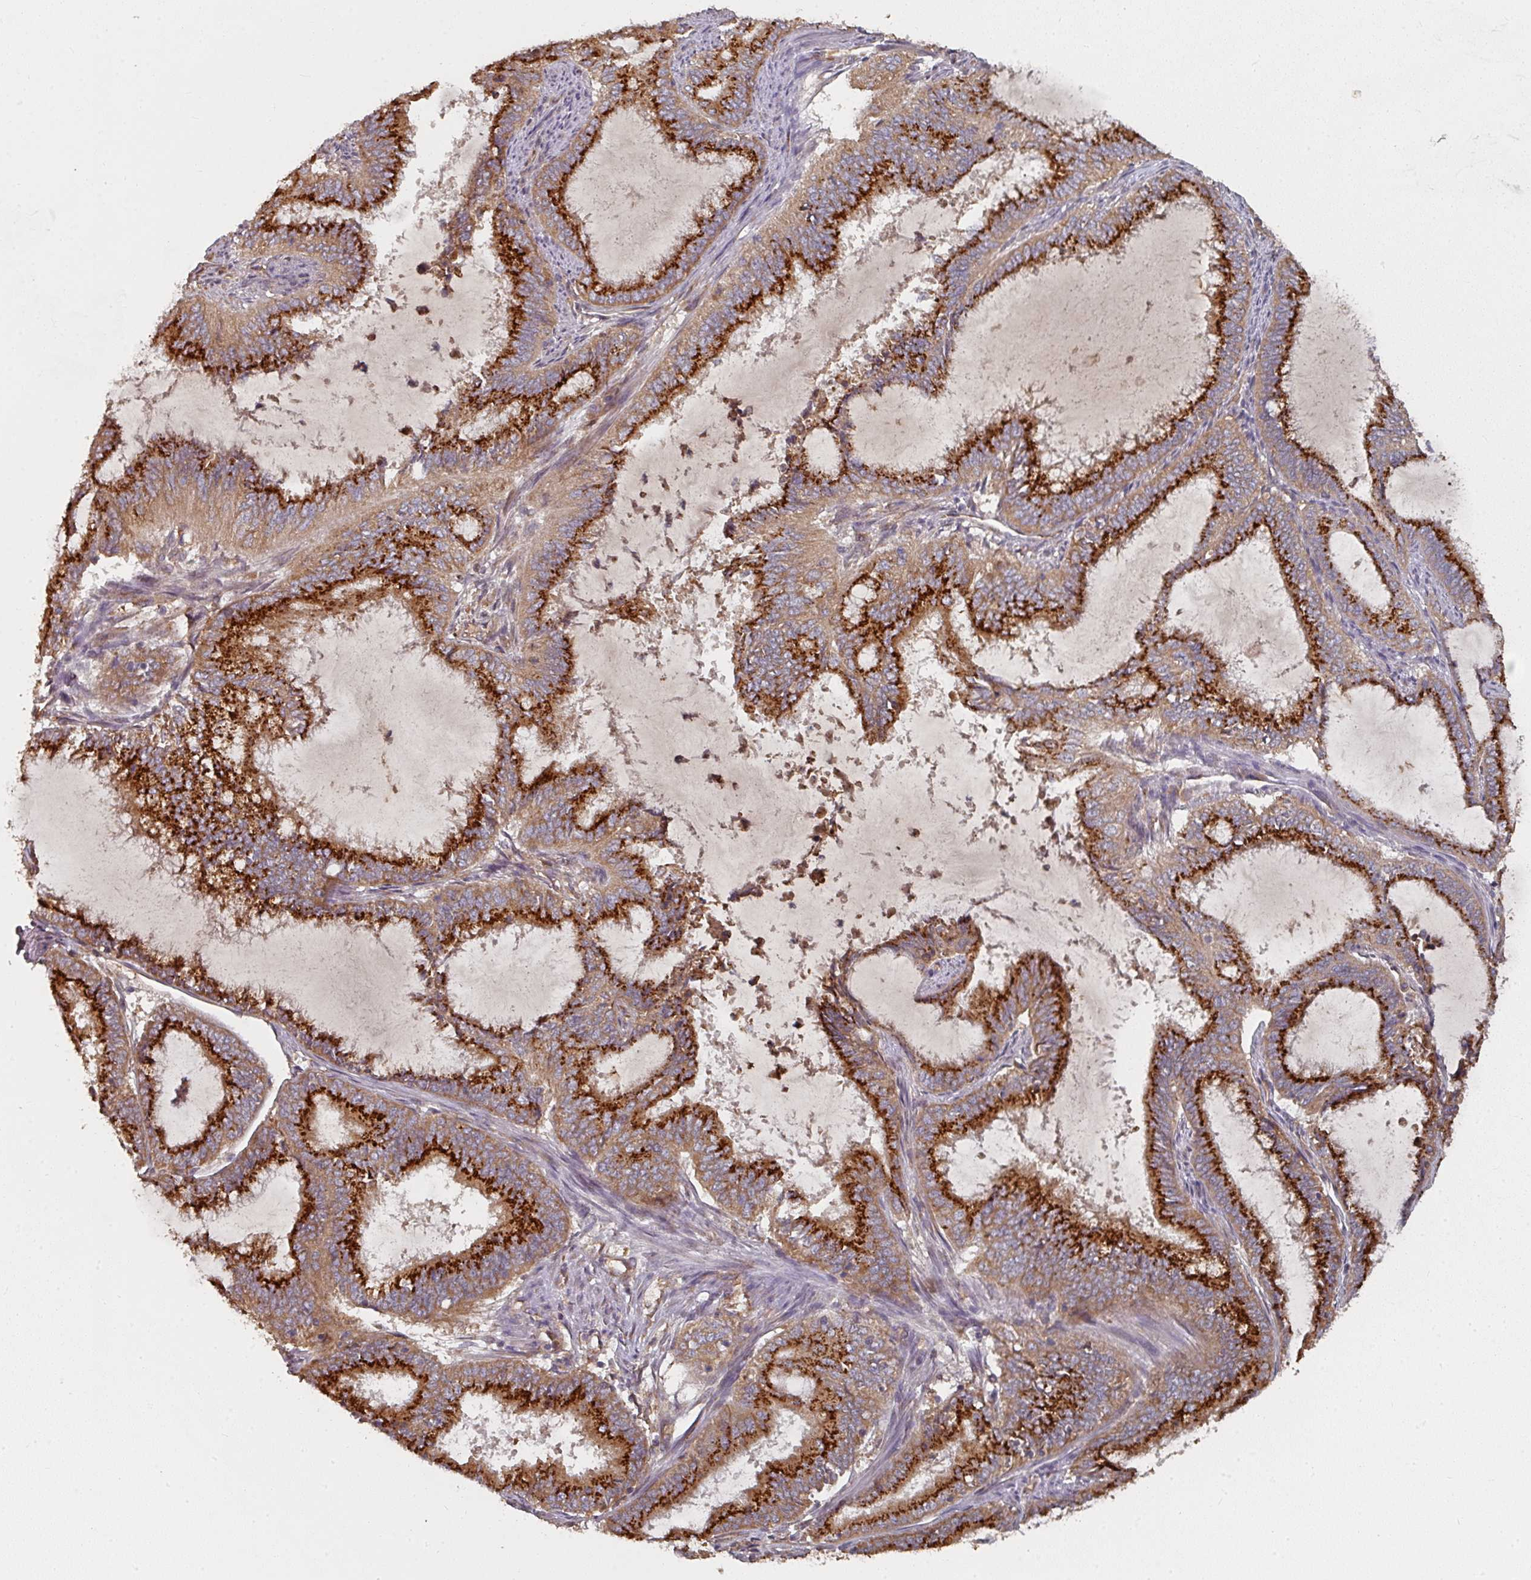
{"staining": {"intensity": "strong", "quantity": ">75%", "location": "cytoplasmic/membranous"}, "tissue": "endometrial cancer", "cell_type": "Tumor cells", "image_type": "cancer", "snomed": [{"axis": "morphology", "description": "Adenocarcinoma, NOS"}, {"axis": "topography", "description": "Endometrium"}], "caption": "A brown stain labels strong cytoplasmic/membranous staining of a protein in endometrial cancer tumor cells.", "gene": "EDEM2", "patient": {"sex": "female", "age": 51}}